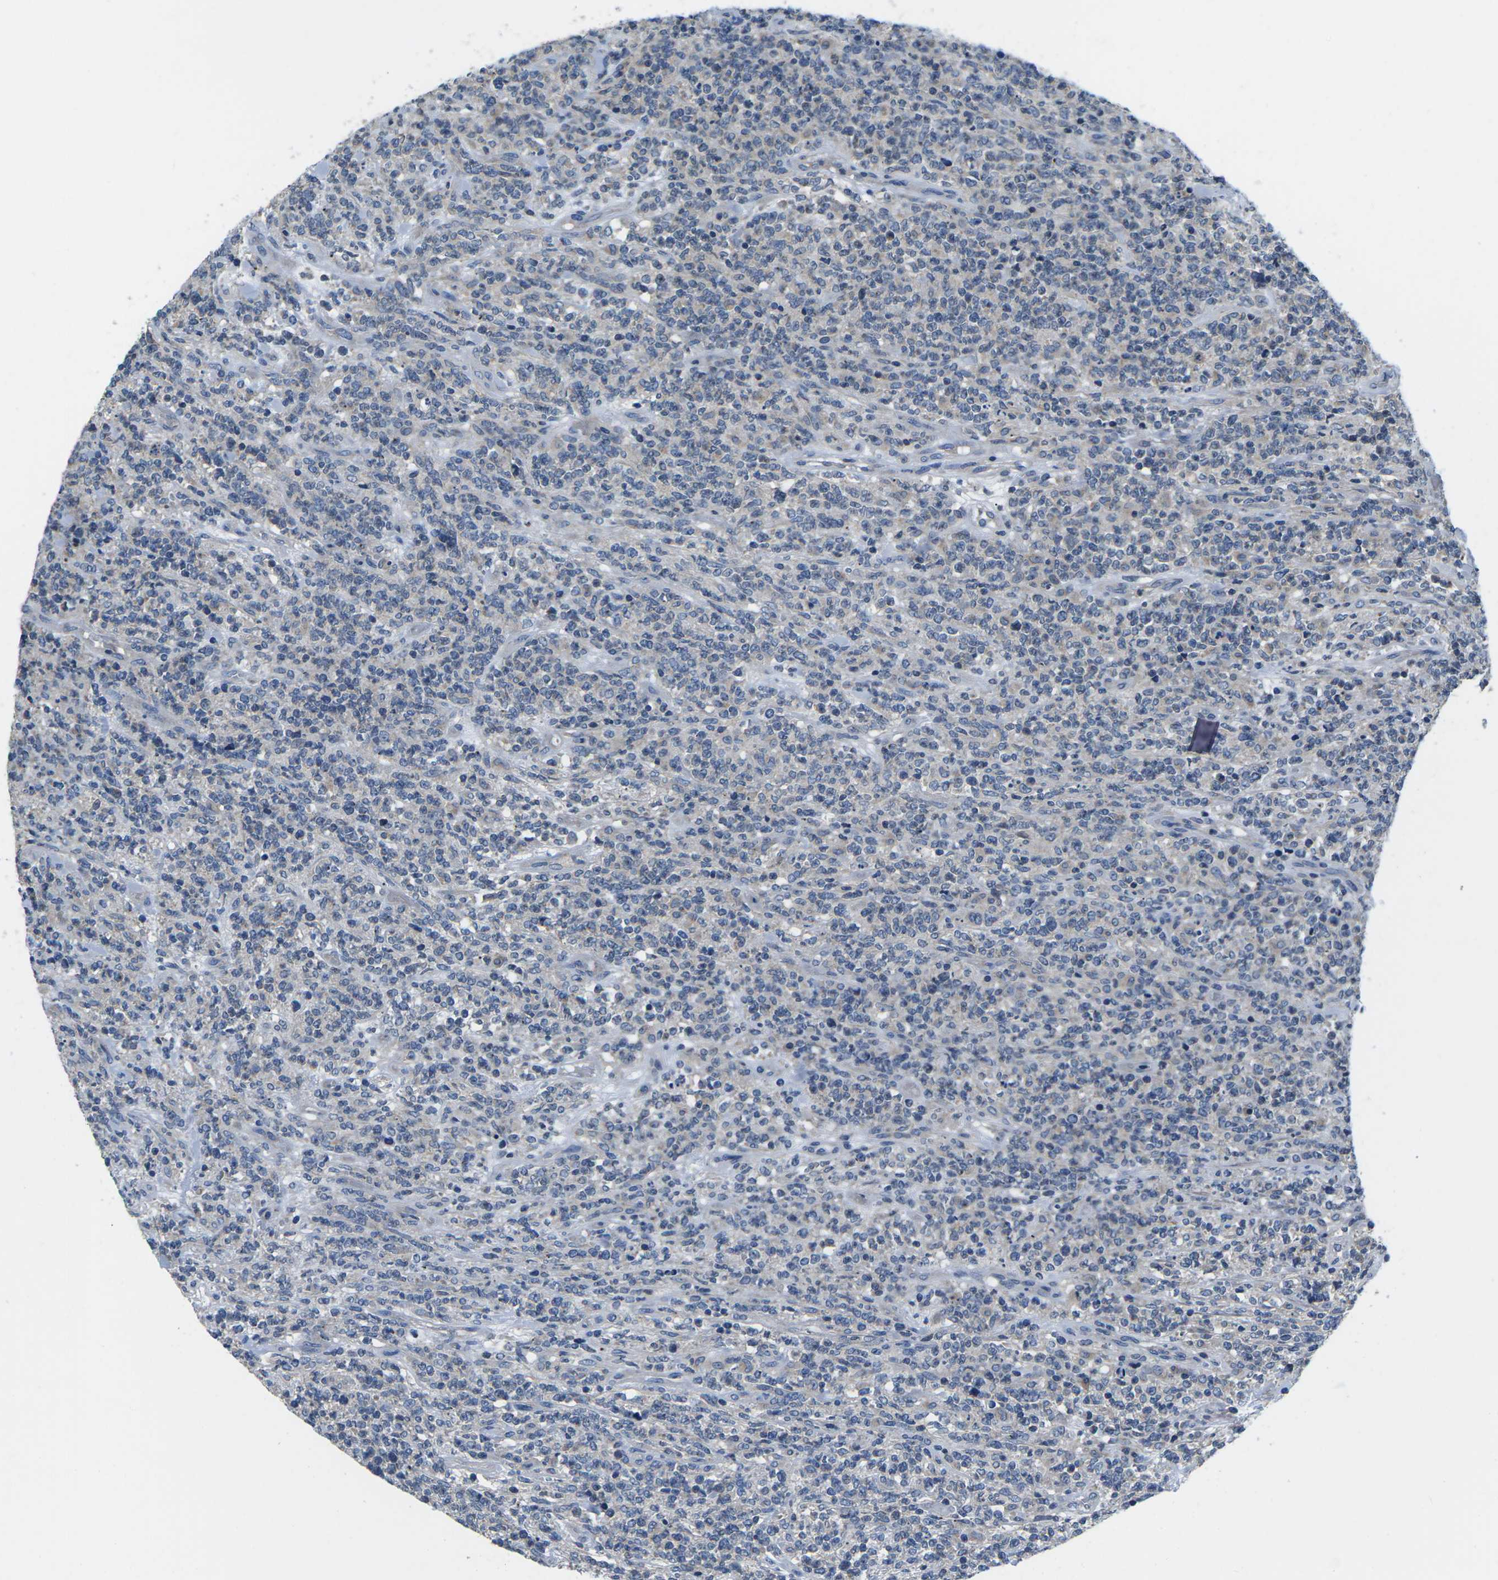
{"staining": {"intensity": "negative", "quantity": "none", "location": "none"}, "tissue": "lymphoma", "cell_type": "Tumor cells", "image_type": "cancer", "snomed": [{"axis": "morphology", "description": "Malignant lymphoma, non-Hodgkin's type, High grade"}, {"axis": "topography", "description": "Soft tissue"}], "caption": "This is an immunohistochemistry (IHC) micrograph of lymphoma. There is no positivity in tumor cells.", "gene": "PDCD6IP", "patient": {"sex": "male", "age": 18}}